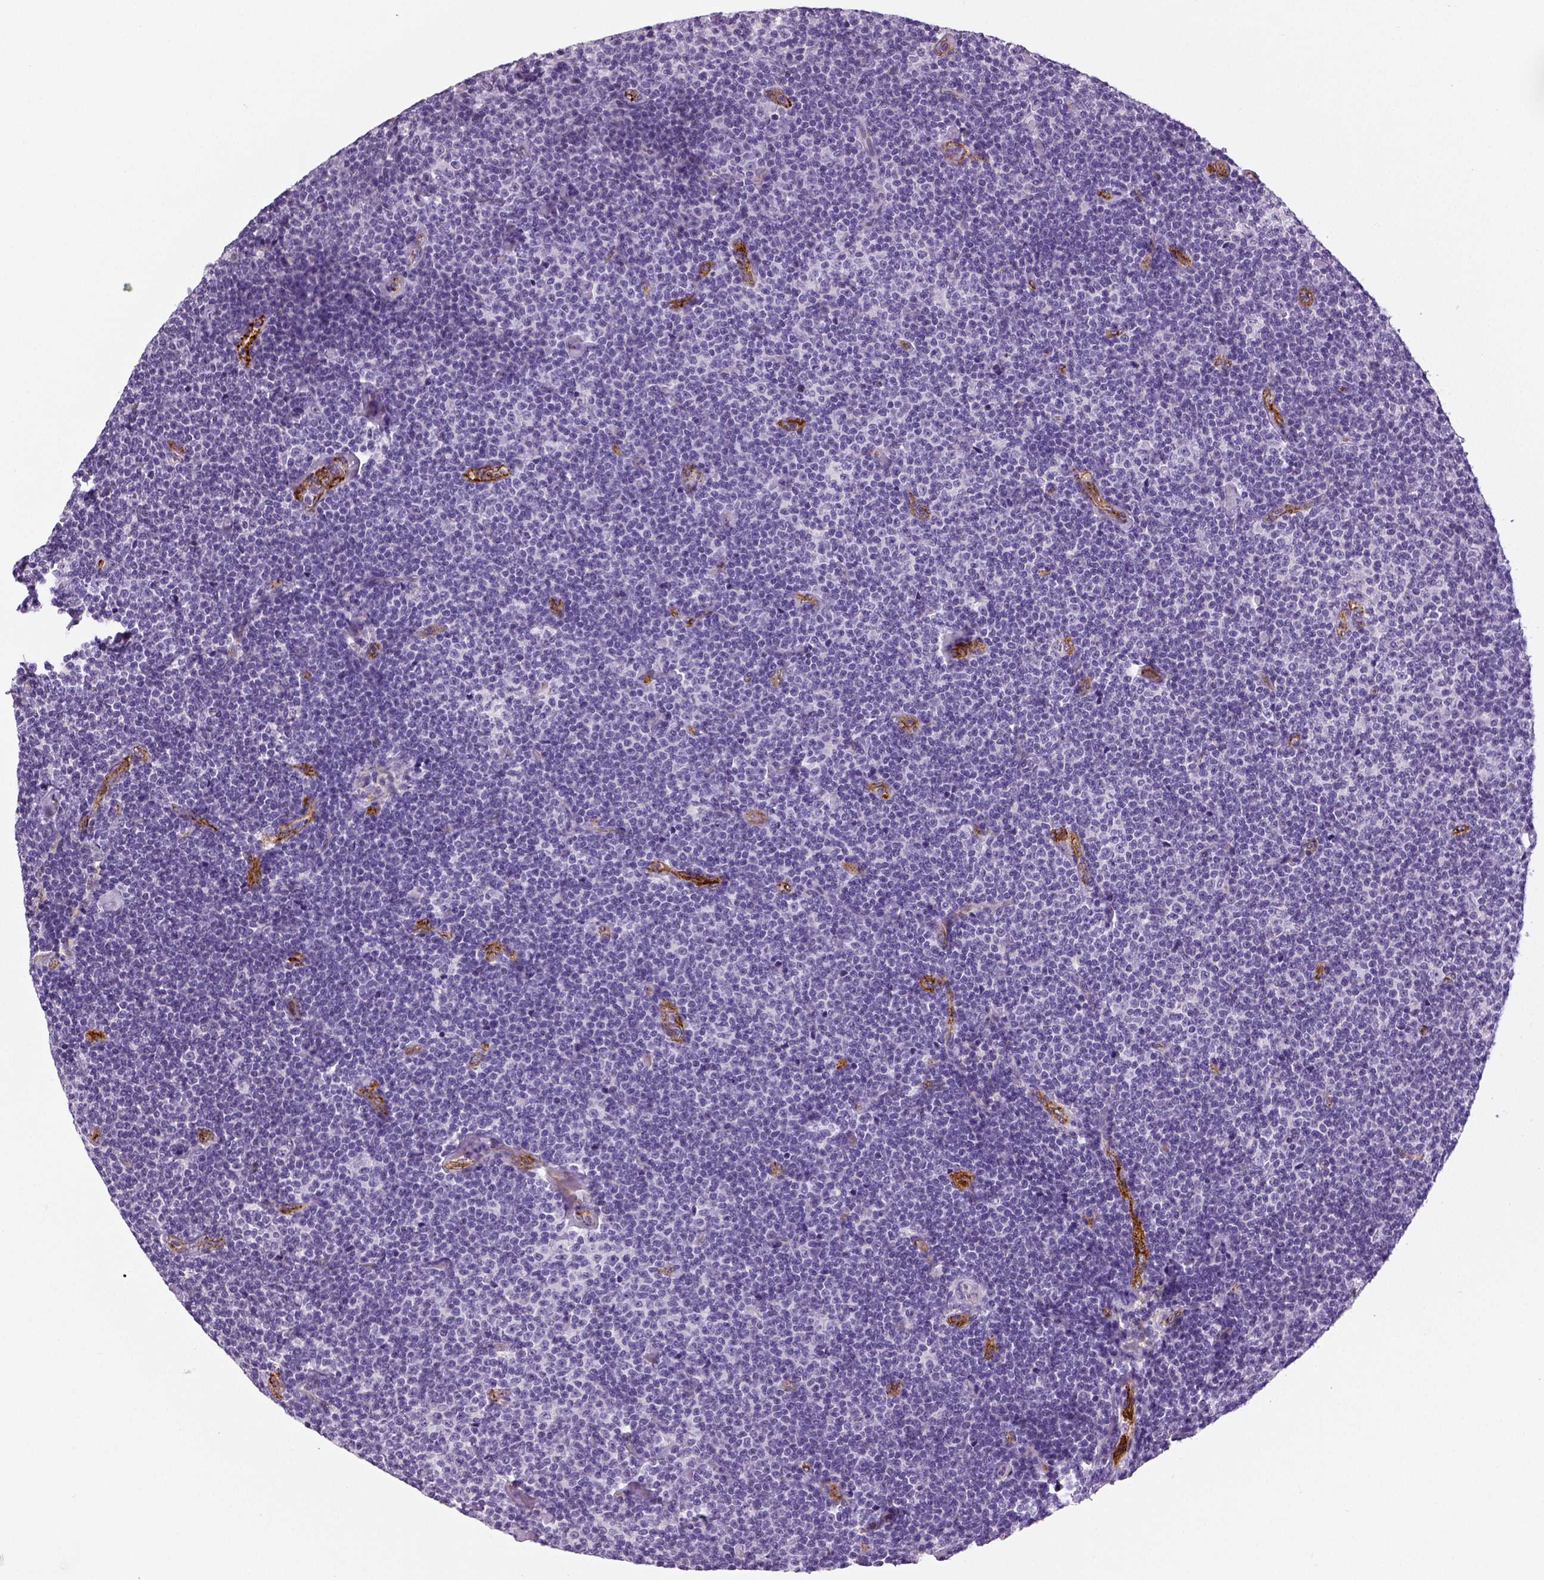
{"staining": {"intensity": "negative", "quantity": "none", "location": "none"}, "tissue": "lymphoma", "cell_type": "Tumor cells", "image_type": "cancer", "snomed": [{"axis": "morphology", "description": "Malignant lymphoma, non-Hodgkin's type, Low grade"}, {"axis": "topography", "description": "Lymph node"}], "caption": "Immunohistochemical staining of low-grade malignant lymphoma, non-Hodgkin's type displays no significant staining in tumor cells. Brightfield microscopy of immunohistochemistry stained with DAB (3,3'-diaminobenzidine) (brown) and hematoxylin (blue), captured at high magnification.", "gene": "TSPAN7", "patient": {"sex": "male", "age": 81}}